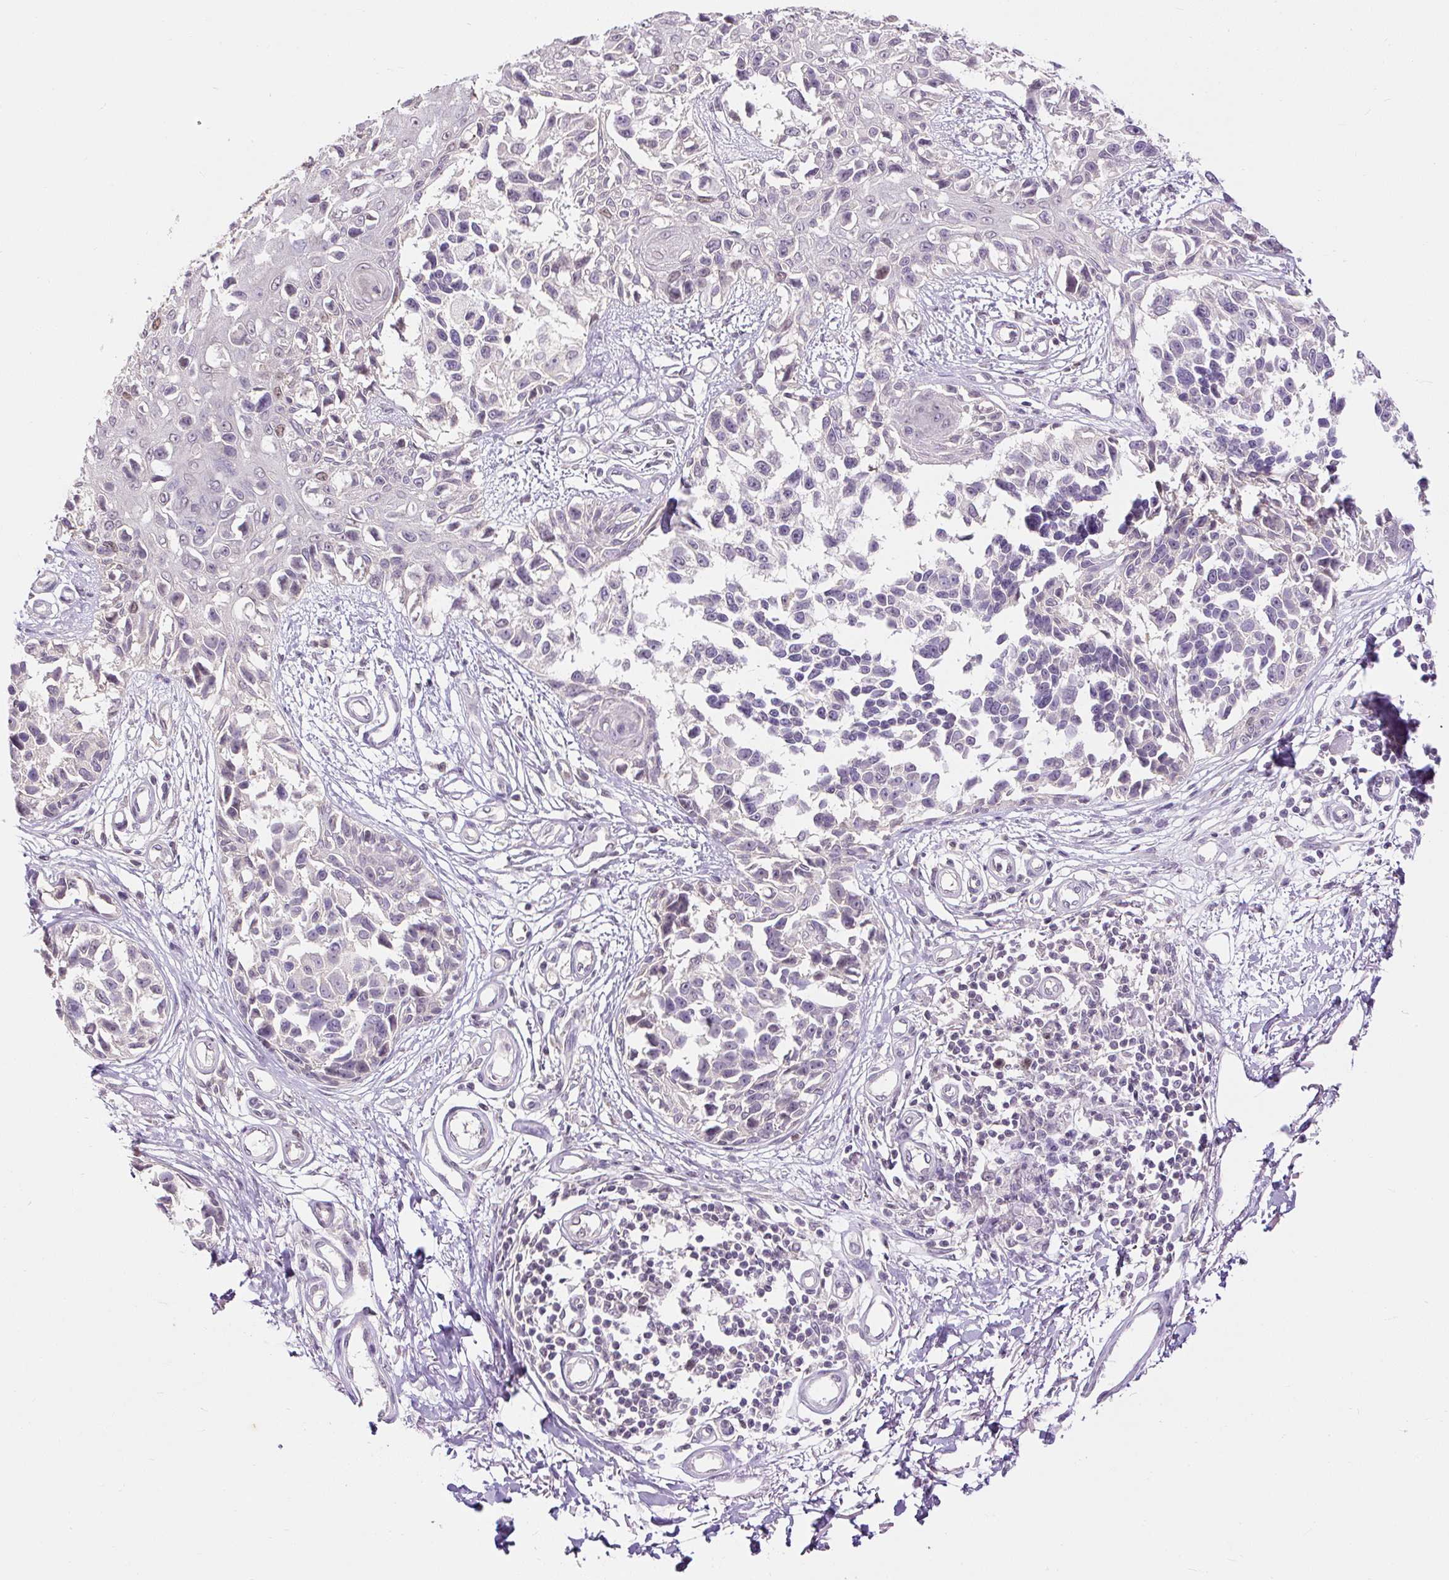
{"staining": {"intensity": "negative", "quantity": "none", "location": "none"}, "tissue": "melanoma", "cell_type": "Tumor cells", "image_type": "cancer", "snomed": [{"axis": "morphology", "description": "Malignant melanoma, NOS"}, {"axis": "topography", "description": "Skin"}], "caption": "The micrograph displays no significant staining in tumor cells of malignant melanoma.", "gene": "RACGAP1", "patient": {"sex": "male", "age": 73}}